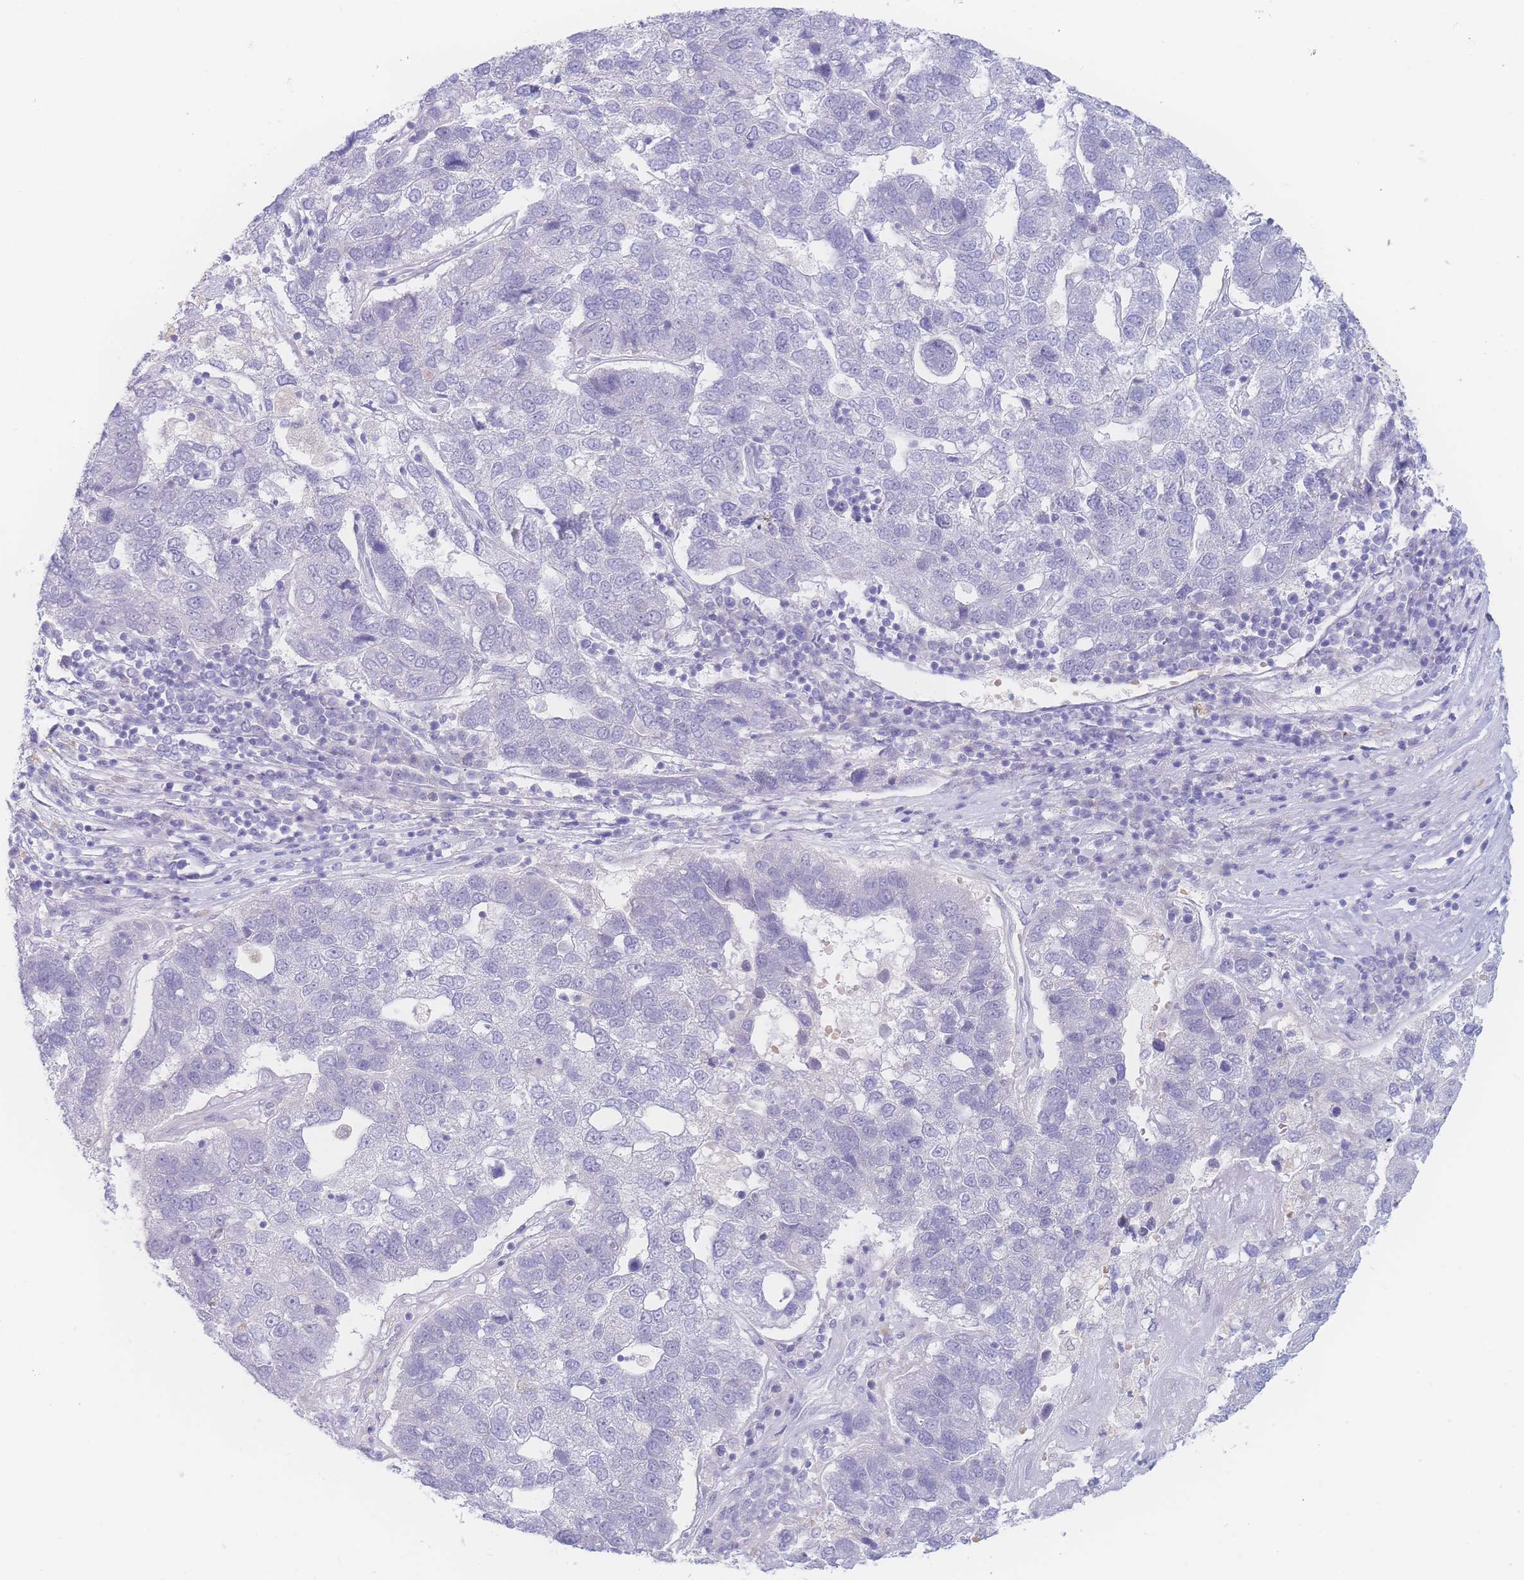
{"staining": {"intensity": "negative", "quantity": "none", "location": "none"}, "tissue": "pancreatic cancer", "cell_type": "Tumor cells", "image_type": "cancer", "snomed": [{"axis": "morphology", "description": "Adenocarcinoma, NOS"}, {"axis": "topography", "description": "Pancreas"}], "caption": "Immunohistochemical staining of pancreatic adenocarcinoma displays no significant staining in tumor cells. The staining is performed using DAB (3,3'-diaminobenzidine) brown chromogen with nuclei counter-stained in using hematoxylin.", "gene": "PRSS22", "patient": {"sex": "female", "age": 61}}